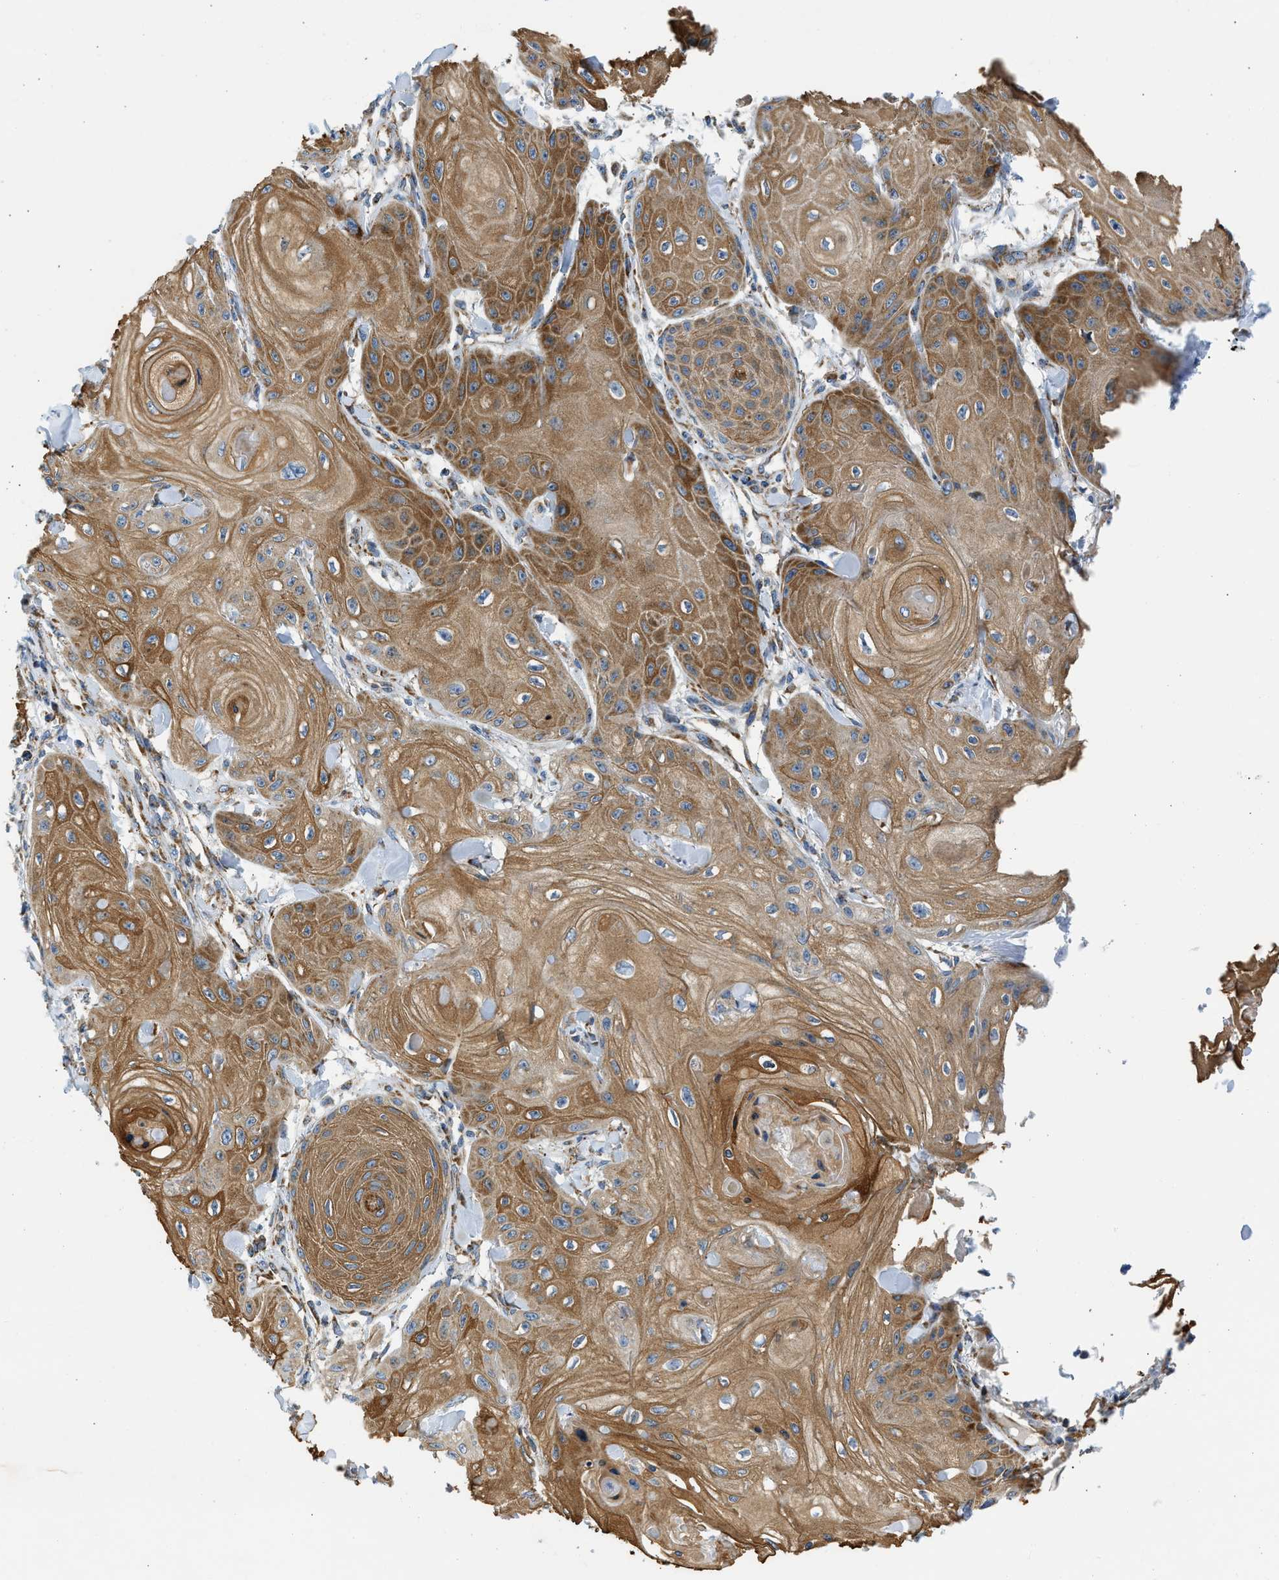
{"staining": {"intensity": "moderate", "quantity": ">75%", "location": "cytoplasmic/membranous"}, "tissue": "skin cancer", "cell_type": "Tumor cells", "image_type": "cancer", "snomed": [{"axis": "morphology", "description": "Squamous cell carcinoma, NOS"}, {"axis": "topography", "description": "Skin"}], "caption": "Skin cancer was stained to show a protein in brown. There is medium levels of moderate cytoplasmic/membranous expression in about >75% of tumor cells. (DAB IHC, brown staining for protein, blue staining for nuclei).", "gene": "CAMKK2", "patient": {"sex": "male", "age": 74}}